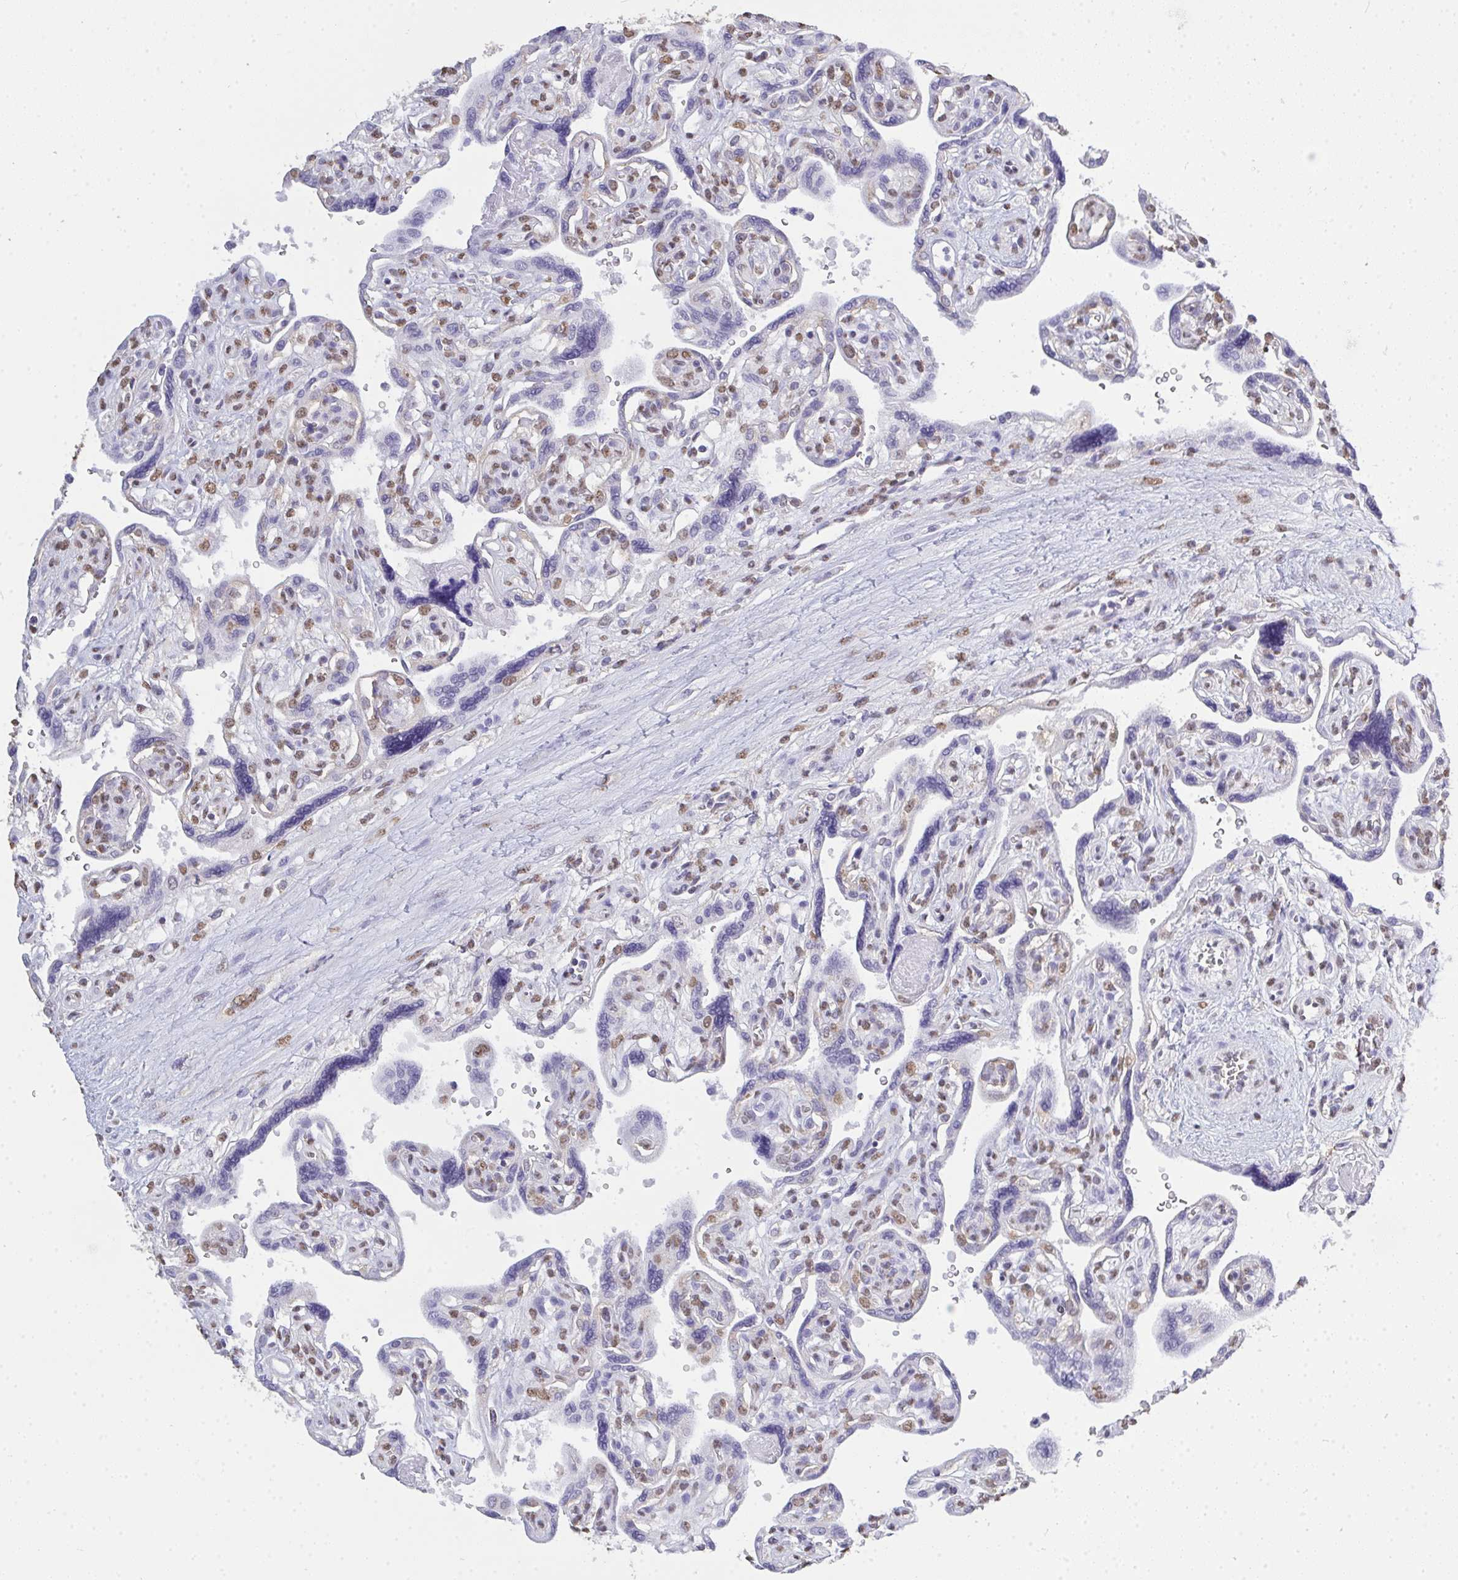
{"staining": {"intensity": "moderate", "quantity": "<25%", "location": "nuclear"}, "tissue": "placenta", "cell_type": "Decidual cells", "image_type": "normal", "snomed": [{"axis": "morphology", "description": "Normal tissue, NOS"}, {"axis": "topography", "description": "Placenta"}], "caption": "Placenta stained with DAB (3,3'-diaminobenzidine) immunohistochemistry shows low levels of moderate nuclear positivity in approximately <25% of decidual cells. (Stains: DAB (3,3'-diaminobenzidine) in brown, nuclei in blue, Microscopy: brightfield microscopy at high magnification).", "gene": "SEMA6B", "patient": {"sex": "female", "age": 39}}